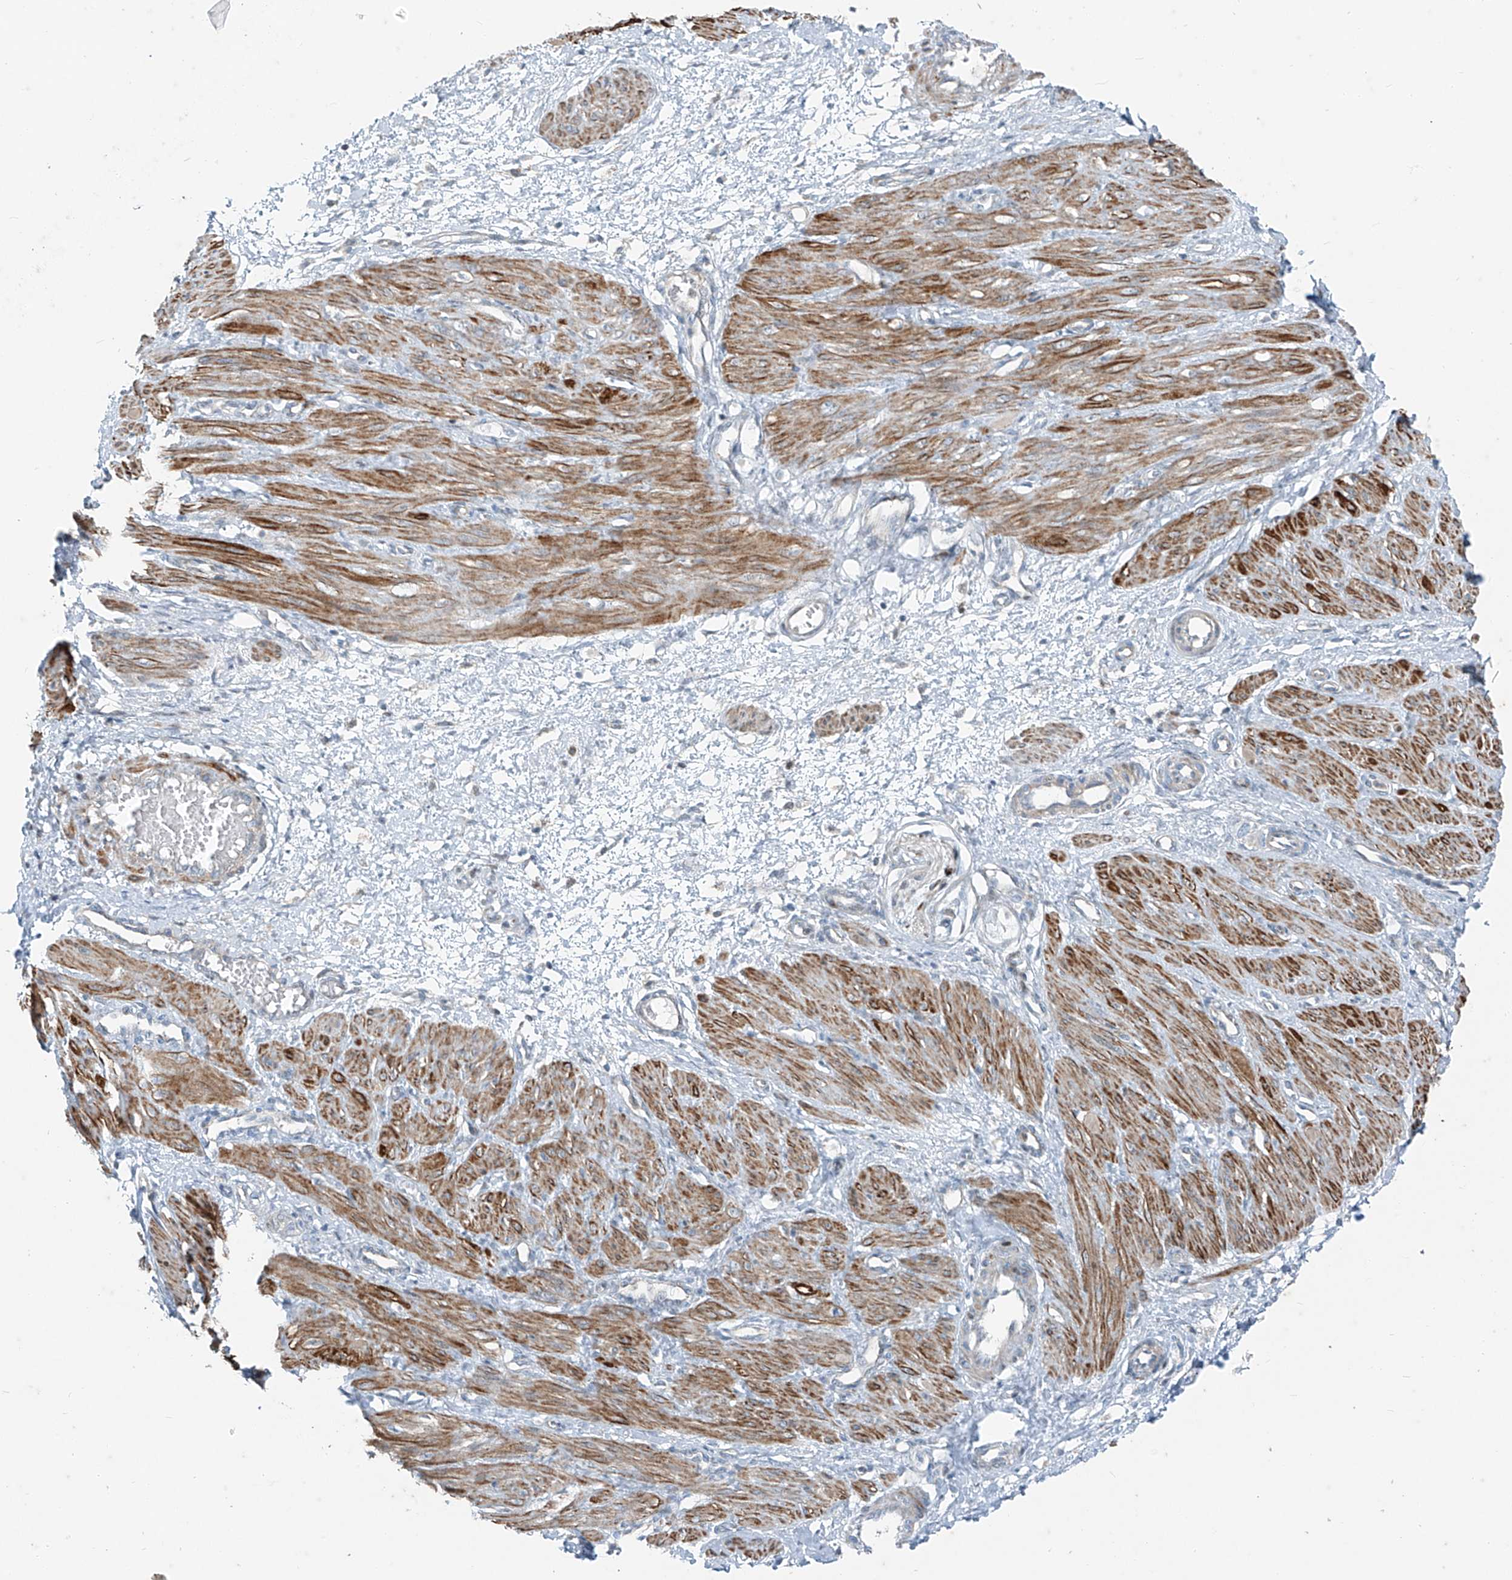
{"staining": {"intensity": "strong", "quantity": ">75%", "location": "cytoplasmic/membranous"}, "tissue": "smooth muscle", "cell_type": "Smooth muscle cells", "image_type": "normal", "snomed": [{"axis": "morphology", "description": "Normal tissue, NOS"}, {"axis": "topography", "description": "Endometrium"}], "caption": "A high amount of strong cytoplasmic/membranous positivity is present in approximately >75% of smooth muscle cells in benign smooth muscle. The staining was performed using DAB (3,3'-diaminobenzidine) to visualize the protein expression in brown, while the nuclei were stained in blue with hematoxylin (Magnification: 20x).", "gene": "PPCS", "patient": {"sex": "female", "age": 33}}